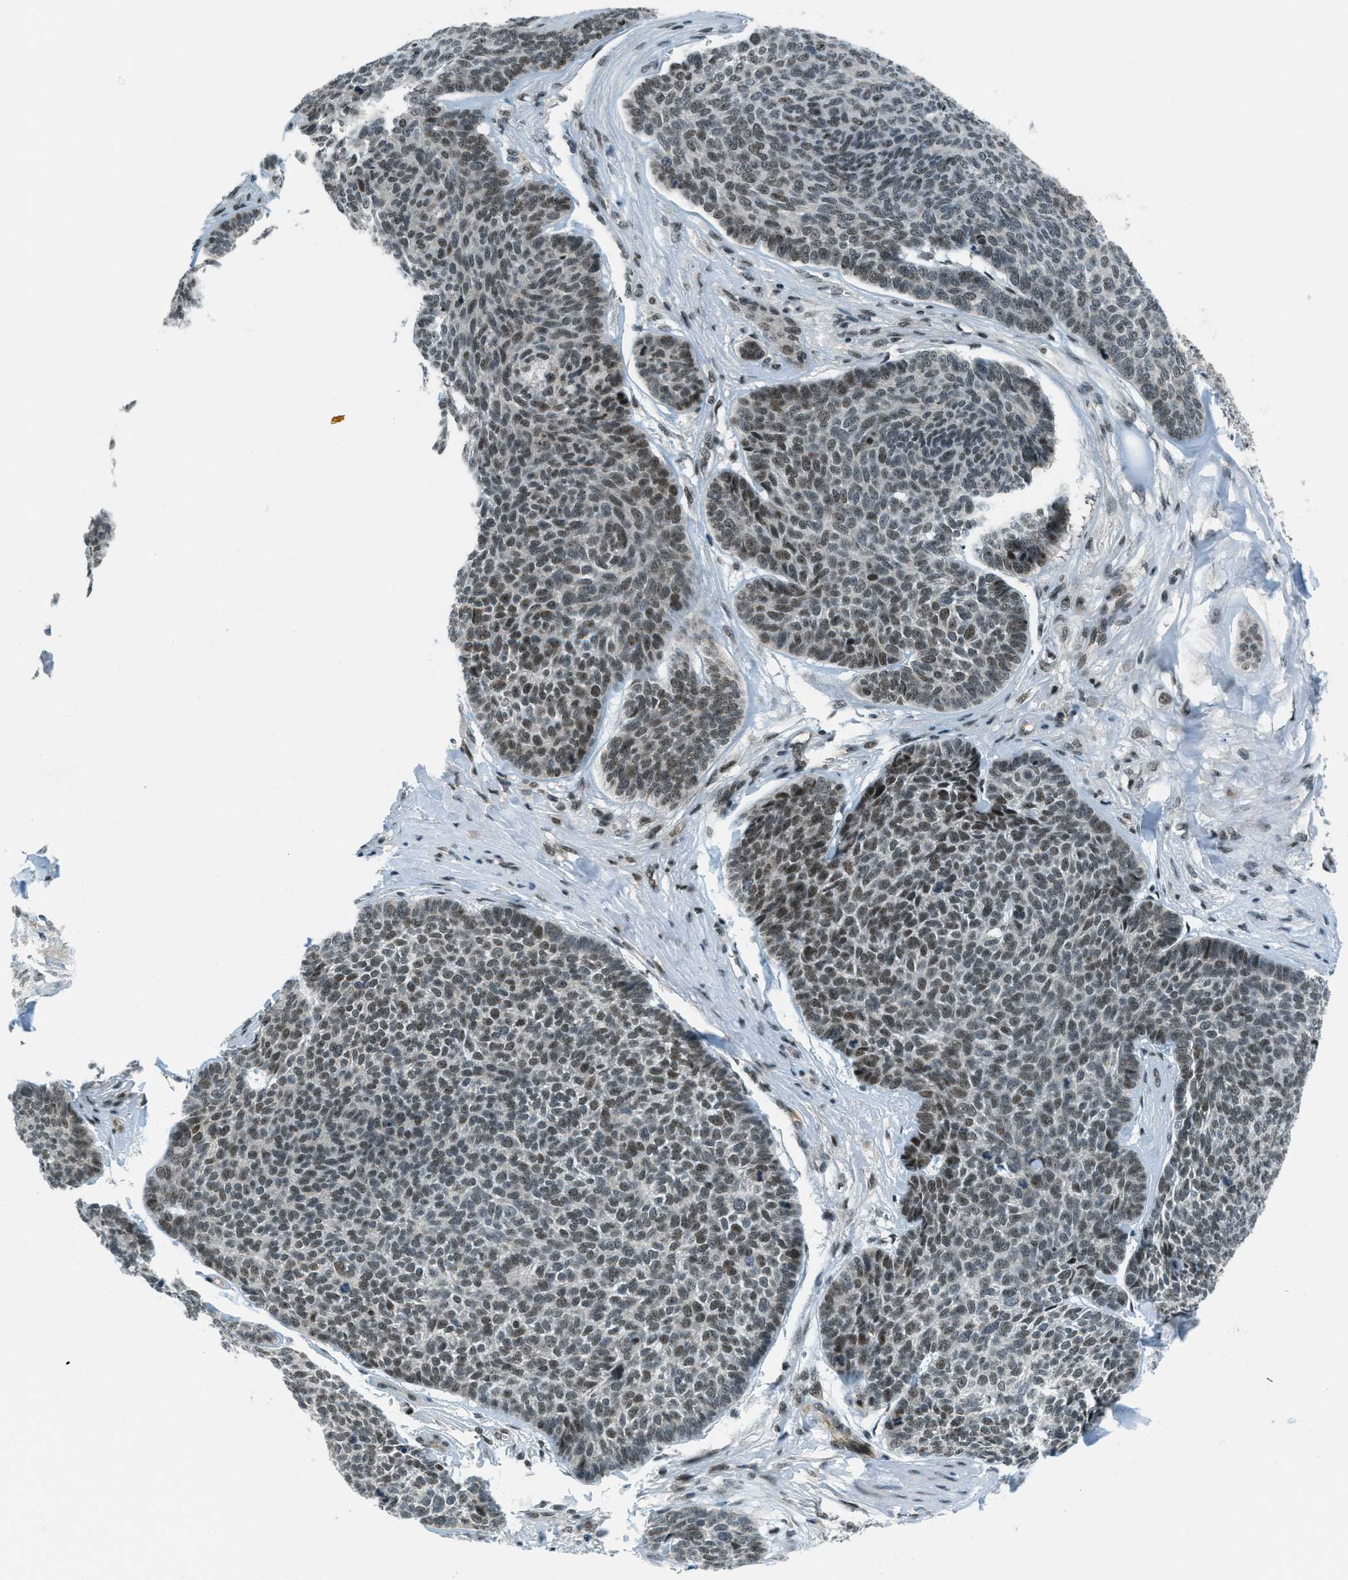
{"staining": {"intensity": "weak", "quantity": "25%-75%", "location": "nuclear"}, "tissue": "skin cancer", "cell_type": "Tumor cells", "image_type": "cancer", "snomed": [{"axis": "morphology", "description": "Basal cell carcinoma"}, {"axis": "topography", "description": "Skin"}], "caption": "Immunohistochemistry staining of skin basal cell carcinoma, which shows low levels of weak nuclear expression in approximately 25%-75% of tumor cells indicating weak nuclear protein staining. The staining was performed using DAB (brown) for protein detection and nuclei were counterstained in hematoxylin (blue).", "gene": "KLF6", "patient": {"sex": "male", "age": 84}}